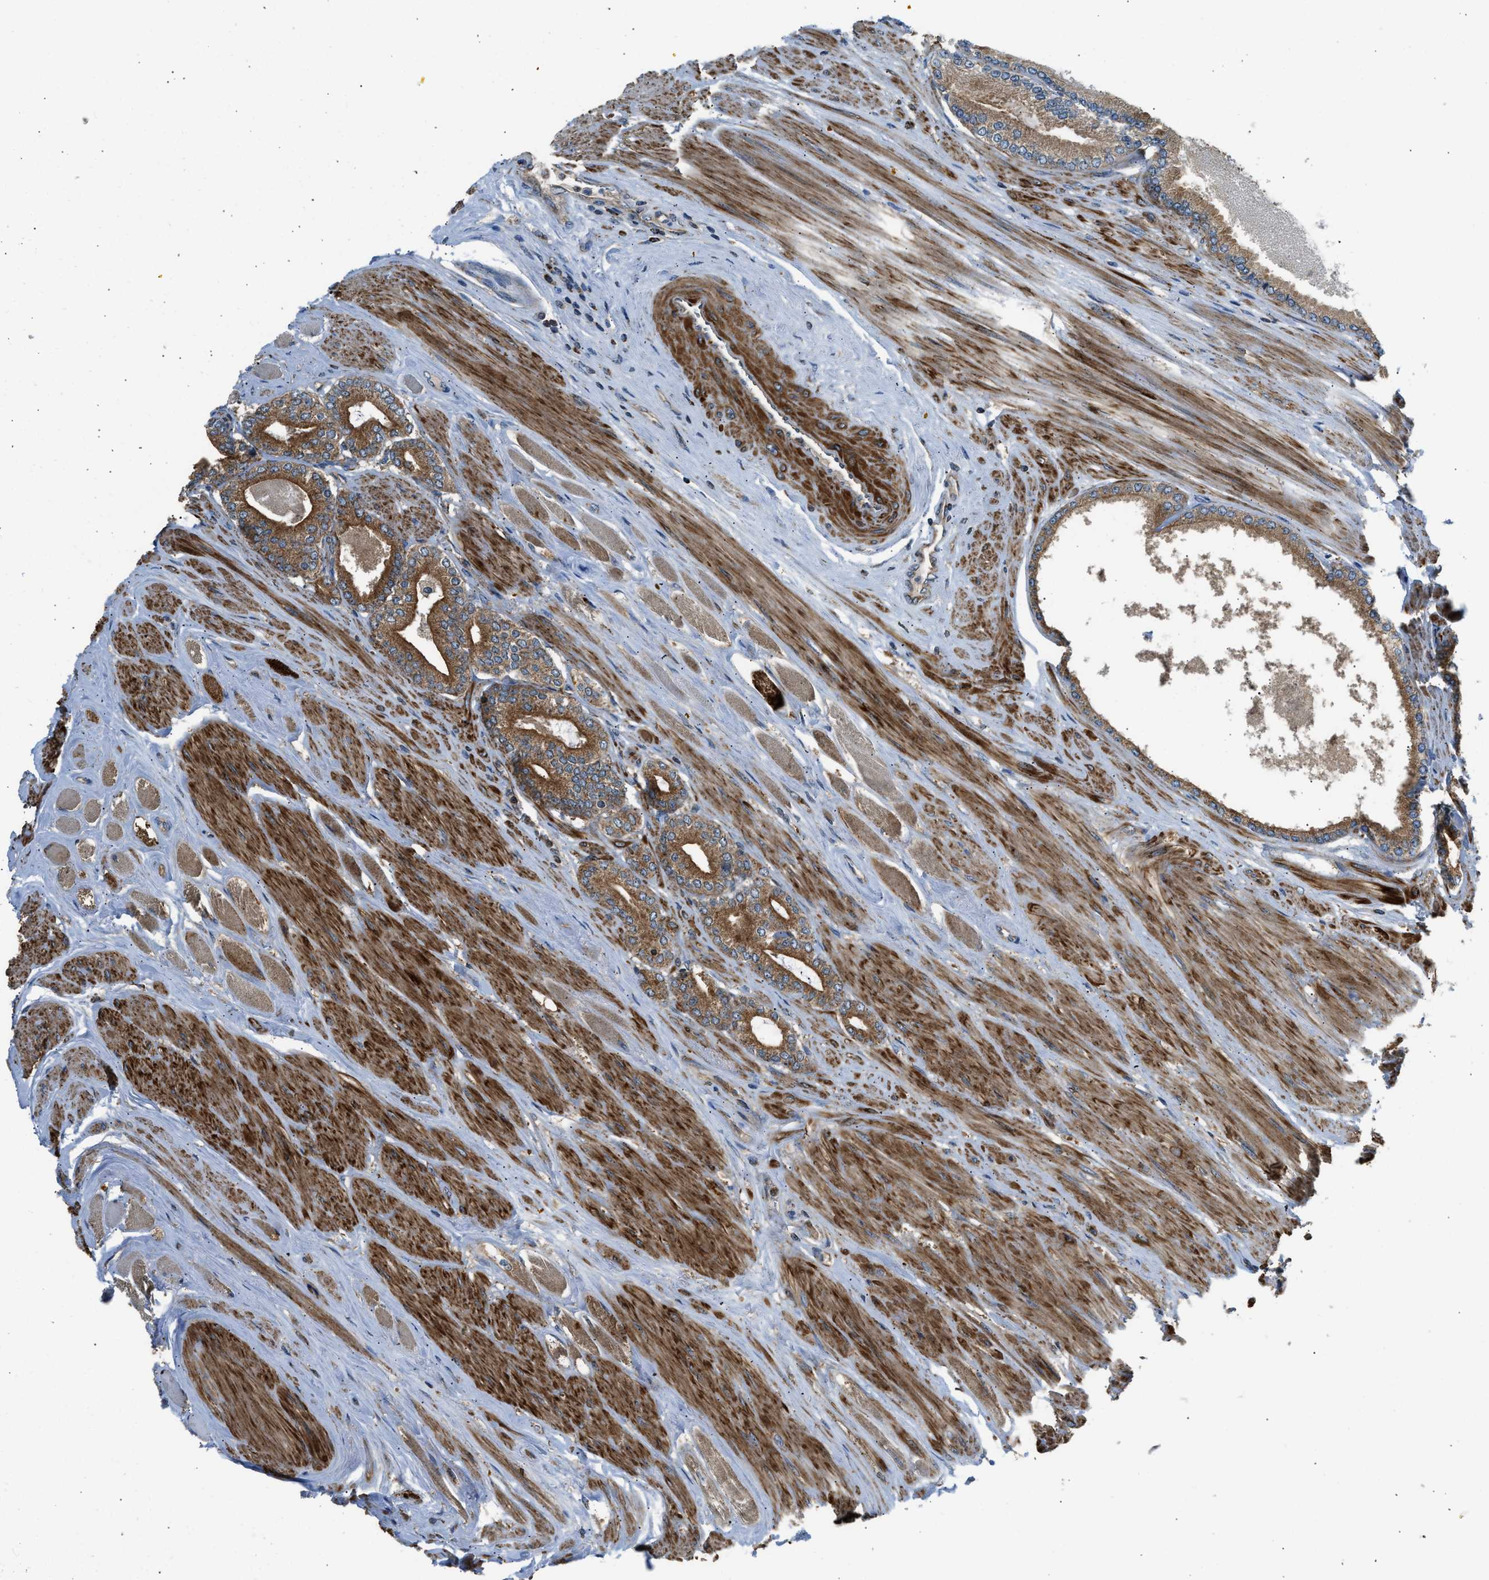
{"staining": {"intensity": "strong", "quantity": ">75%", "location": "cytoplasmic/membranous"}, "tissue": "prostate cancer", "cell_type": "Tumor cells", "image_type": "cancer", "snomed": [{"axis": "morphology", "description": "Adenocarcinoma, High grade"}, {"axis": "topography", "description": "Prostate"}], "caption": "Prostate adenocarcinoma (high-grade) stained with DAB immunohistochemistry exhibits high levels of strong cytoplasmic/membranous staining in approximately >75% of tumor cells.", "gene": "SESN2", "patient": {"sex": "male", "age": 61}}